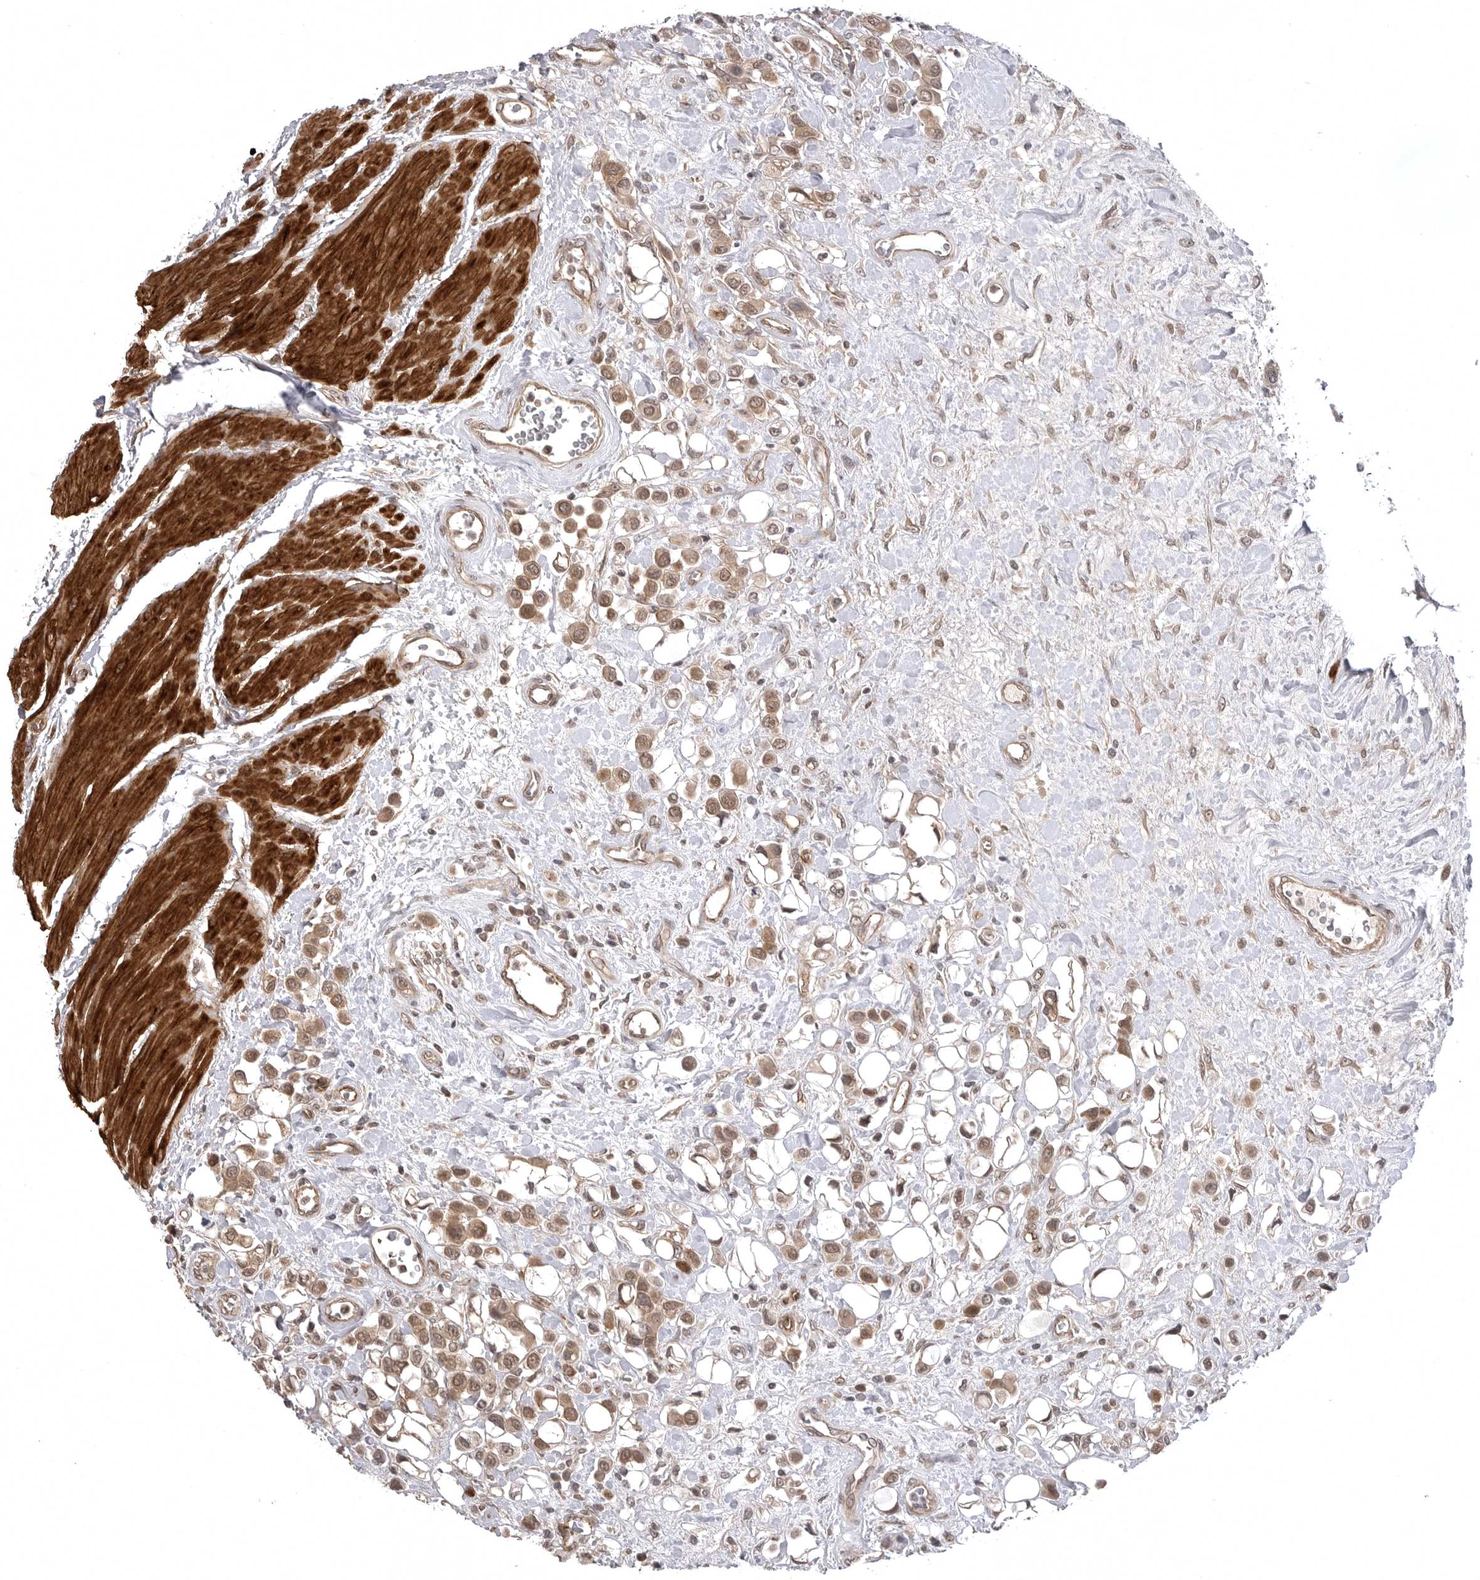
{"staining": {"intensity": "moderate", "quantity": ">75%", "location": "cytoplasmic/membranous,nuclear"}, "tissue": "urothelial cancer", "cell_type": "Tumor cells", "image_type": "cancer", "snomed": [{"axis": "morphology", "description": "Urothelial carcinoma, High grade"}, {"axis": "topography", "description": "Urinary bladder"}], "caption": "This micrograph reveals immunohistochemistry (IHC) staining of human urothelial cancer, with medium moderate cytoplasmic/membranous and nuclear positivity in about >75% of tumor cells.", "gene": "SORBS1", "patient": {"sex": "male", "age": 50}}